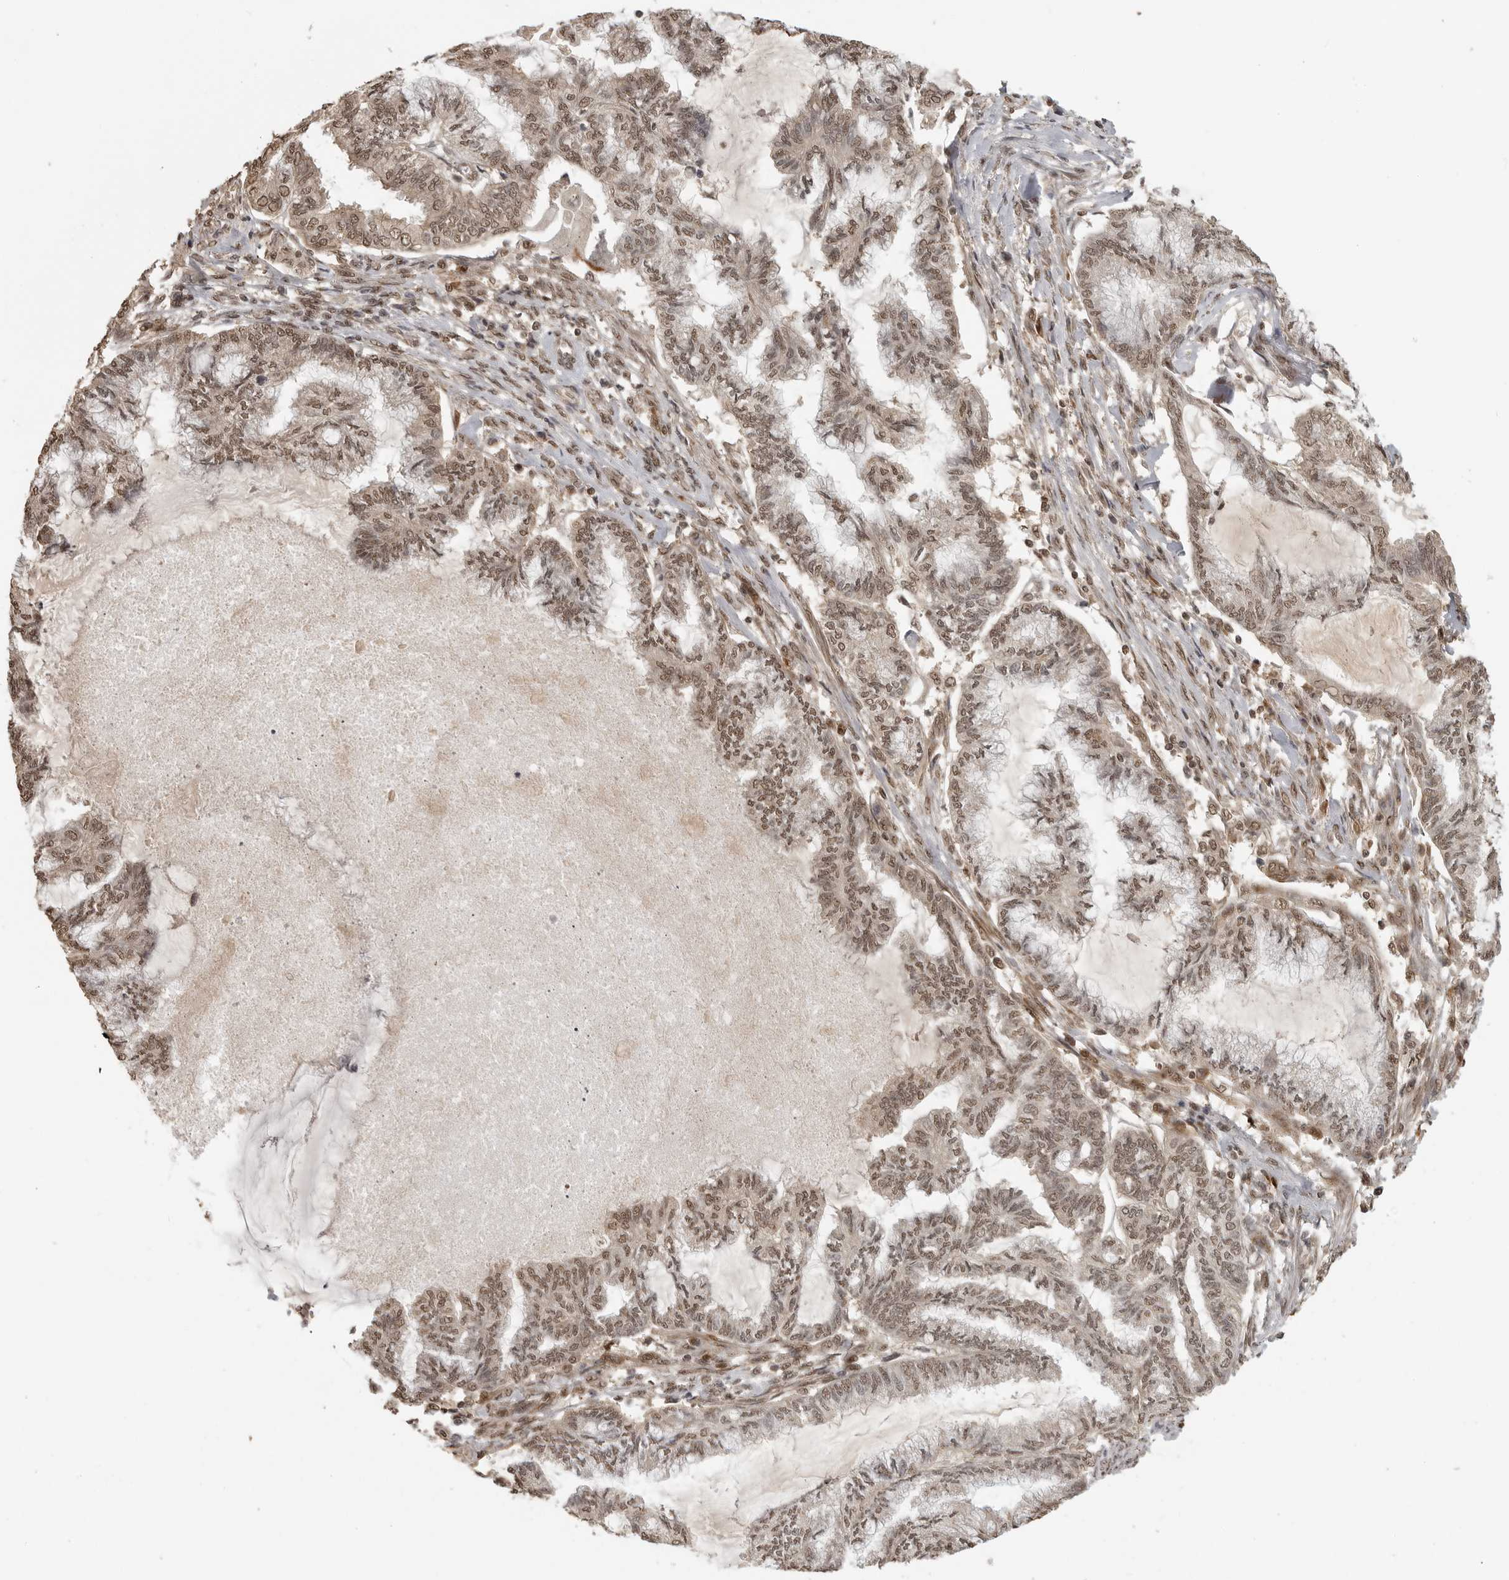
{"staining": {"intensity": "moderate", "quantity": ">75%", "location": "nuclear"}, "tissue": "endometrial cancer", "cell_type": "Tumor cells", "image_type": "cancer", "snomed": [{"axis": "morphology", "description": "Adenocarcinoma, NOS"}, {"axis": "topography", "description": "Endometrium"}], "caption": "IHC histopathology image of neoplastic tissue: endometrial cancer stained using IHC shows medium levels of moderate protein expression localized specifically in the nuclear of tumor cells, appearing as a nuclear brown color.", "gene": "CLOCK", "patient": {"sex": "female", "age": 86}}